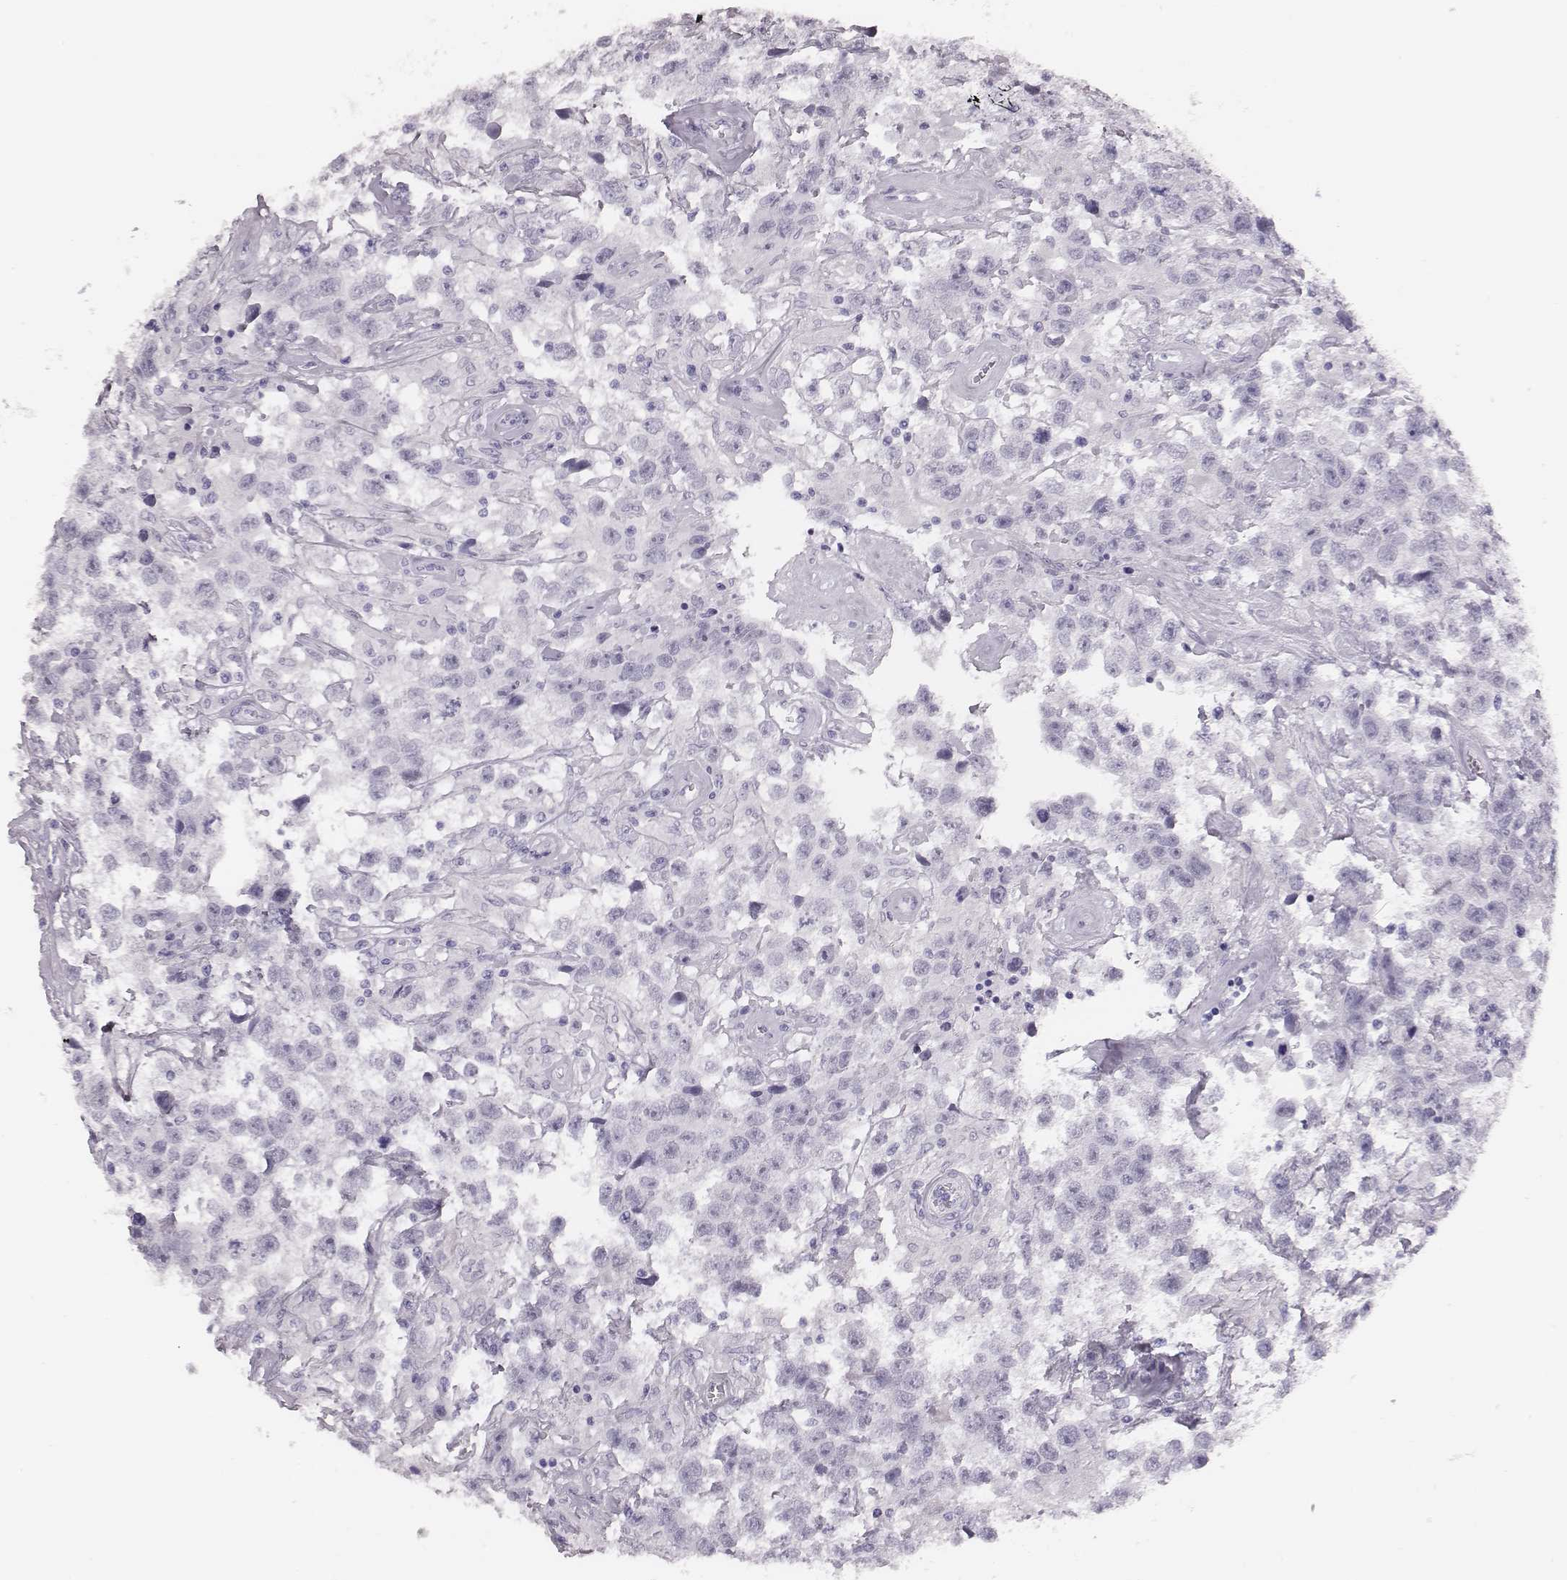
{"staining": {"intensity": "negative", "quantity": "none", "location": "none"}, "tissue": "testis cancer", "cell_type": "Tumor cells", "image_type": "cancer", "snomed": [{"axis": "morphology", "description": "Seminoma, NOS"}, {"axis": "topography", "description": "Testis"}], "caption": "This is an immunohistochemistry histopathology image of human testis cancer. There is no expression in tumor cells.", "gene": "H1-6", "patient": {"sex": "male", "age": 43}}